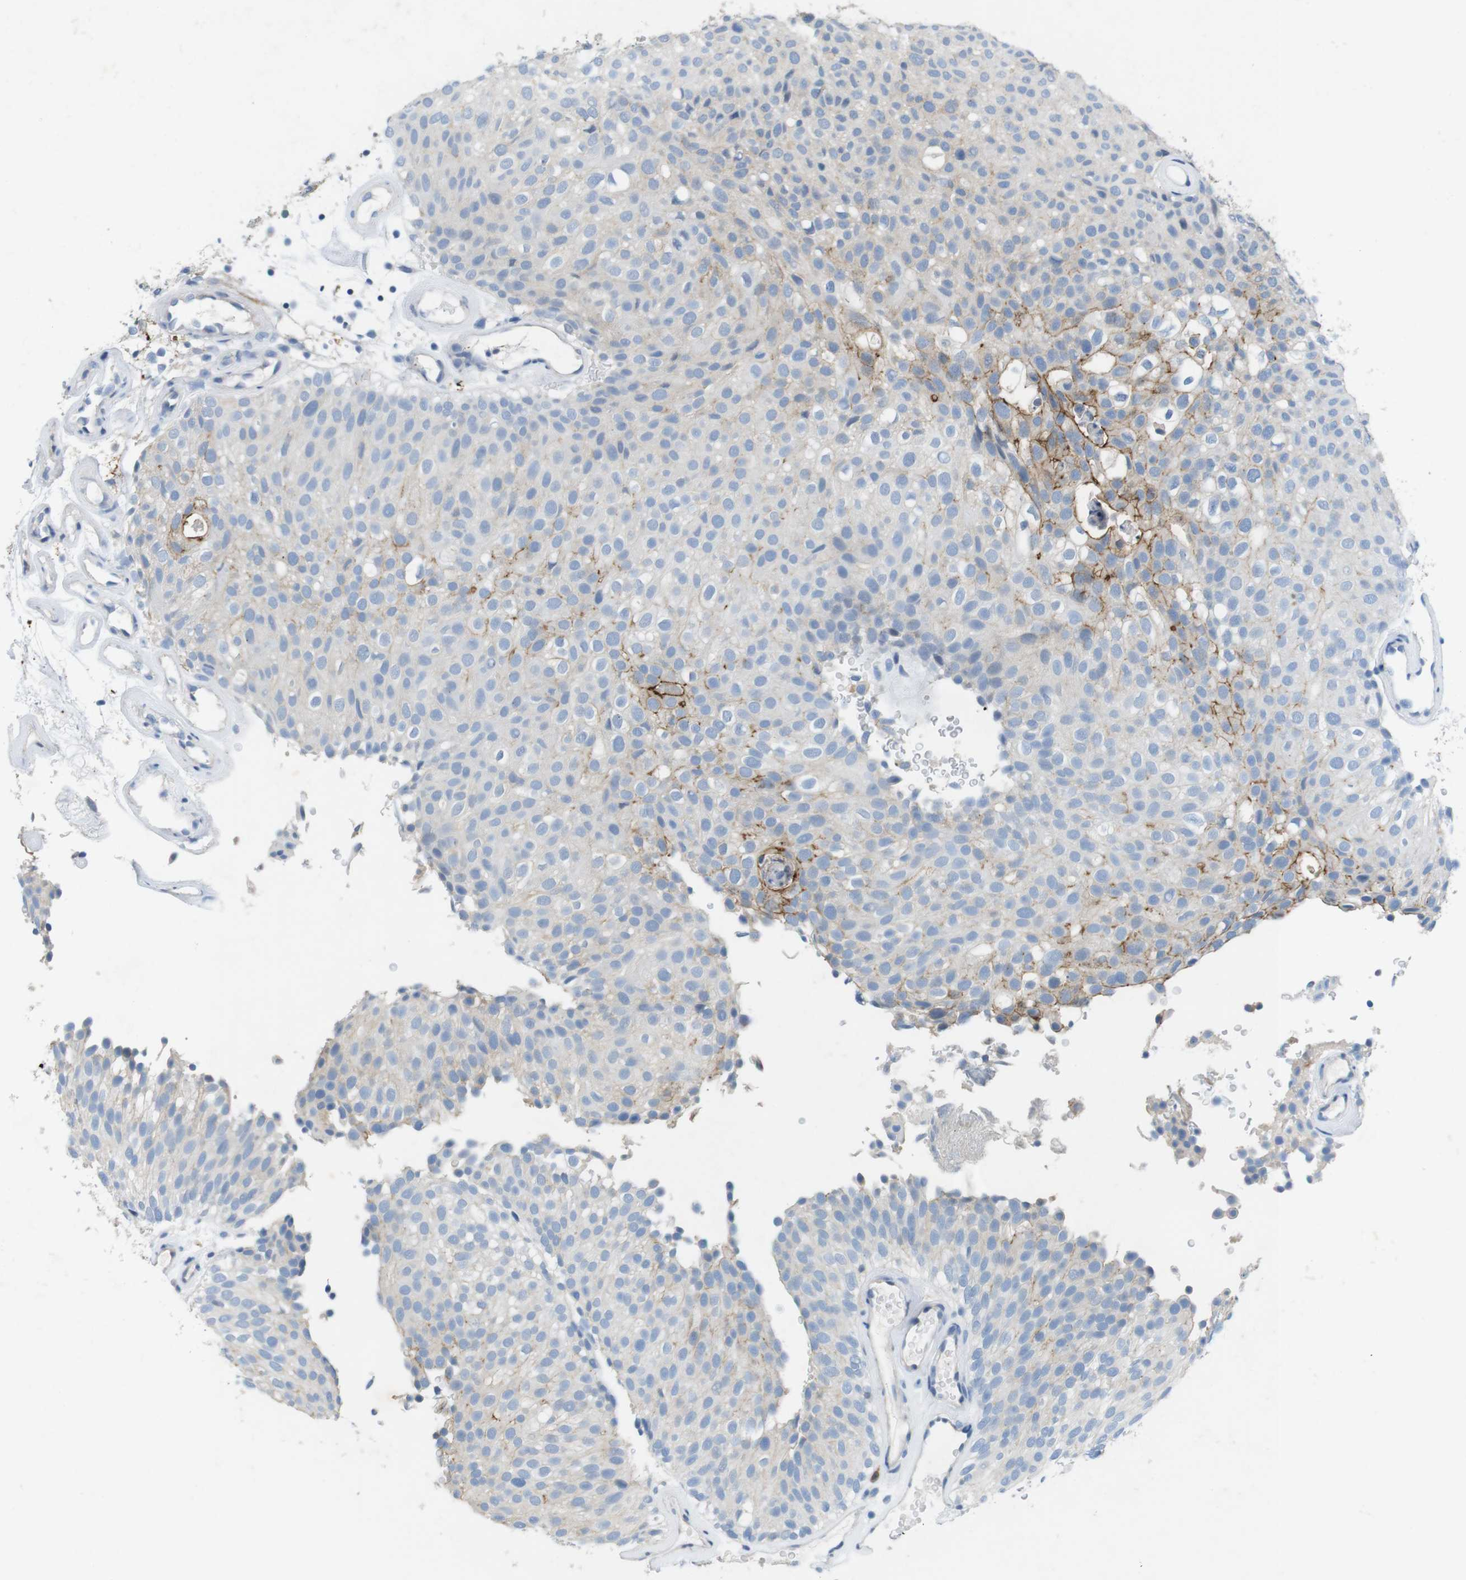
{"staining": {"intensity": "weak", "quantity": "<25%", "location": "cytoplasmic/membranous"}, "tissue": "urothelial cancer", "cell_type": "Tumor cells", "image_type": "cancer", "snomed": [{"axis": "morphology", "description": "Urothelial carcinoma, Low grade"}, {"axis": "topography", "description": "Urinary bladder"}], "caption": "This is an immunohistochemistry (IHC) histopathology image of low-grade urothelial carcinoma. There is no expression in tumor cells.", "gene": "TJP3", "patient": {"sex": "male", "age": 78}}